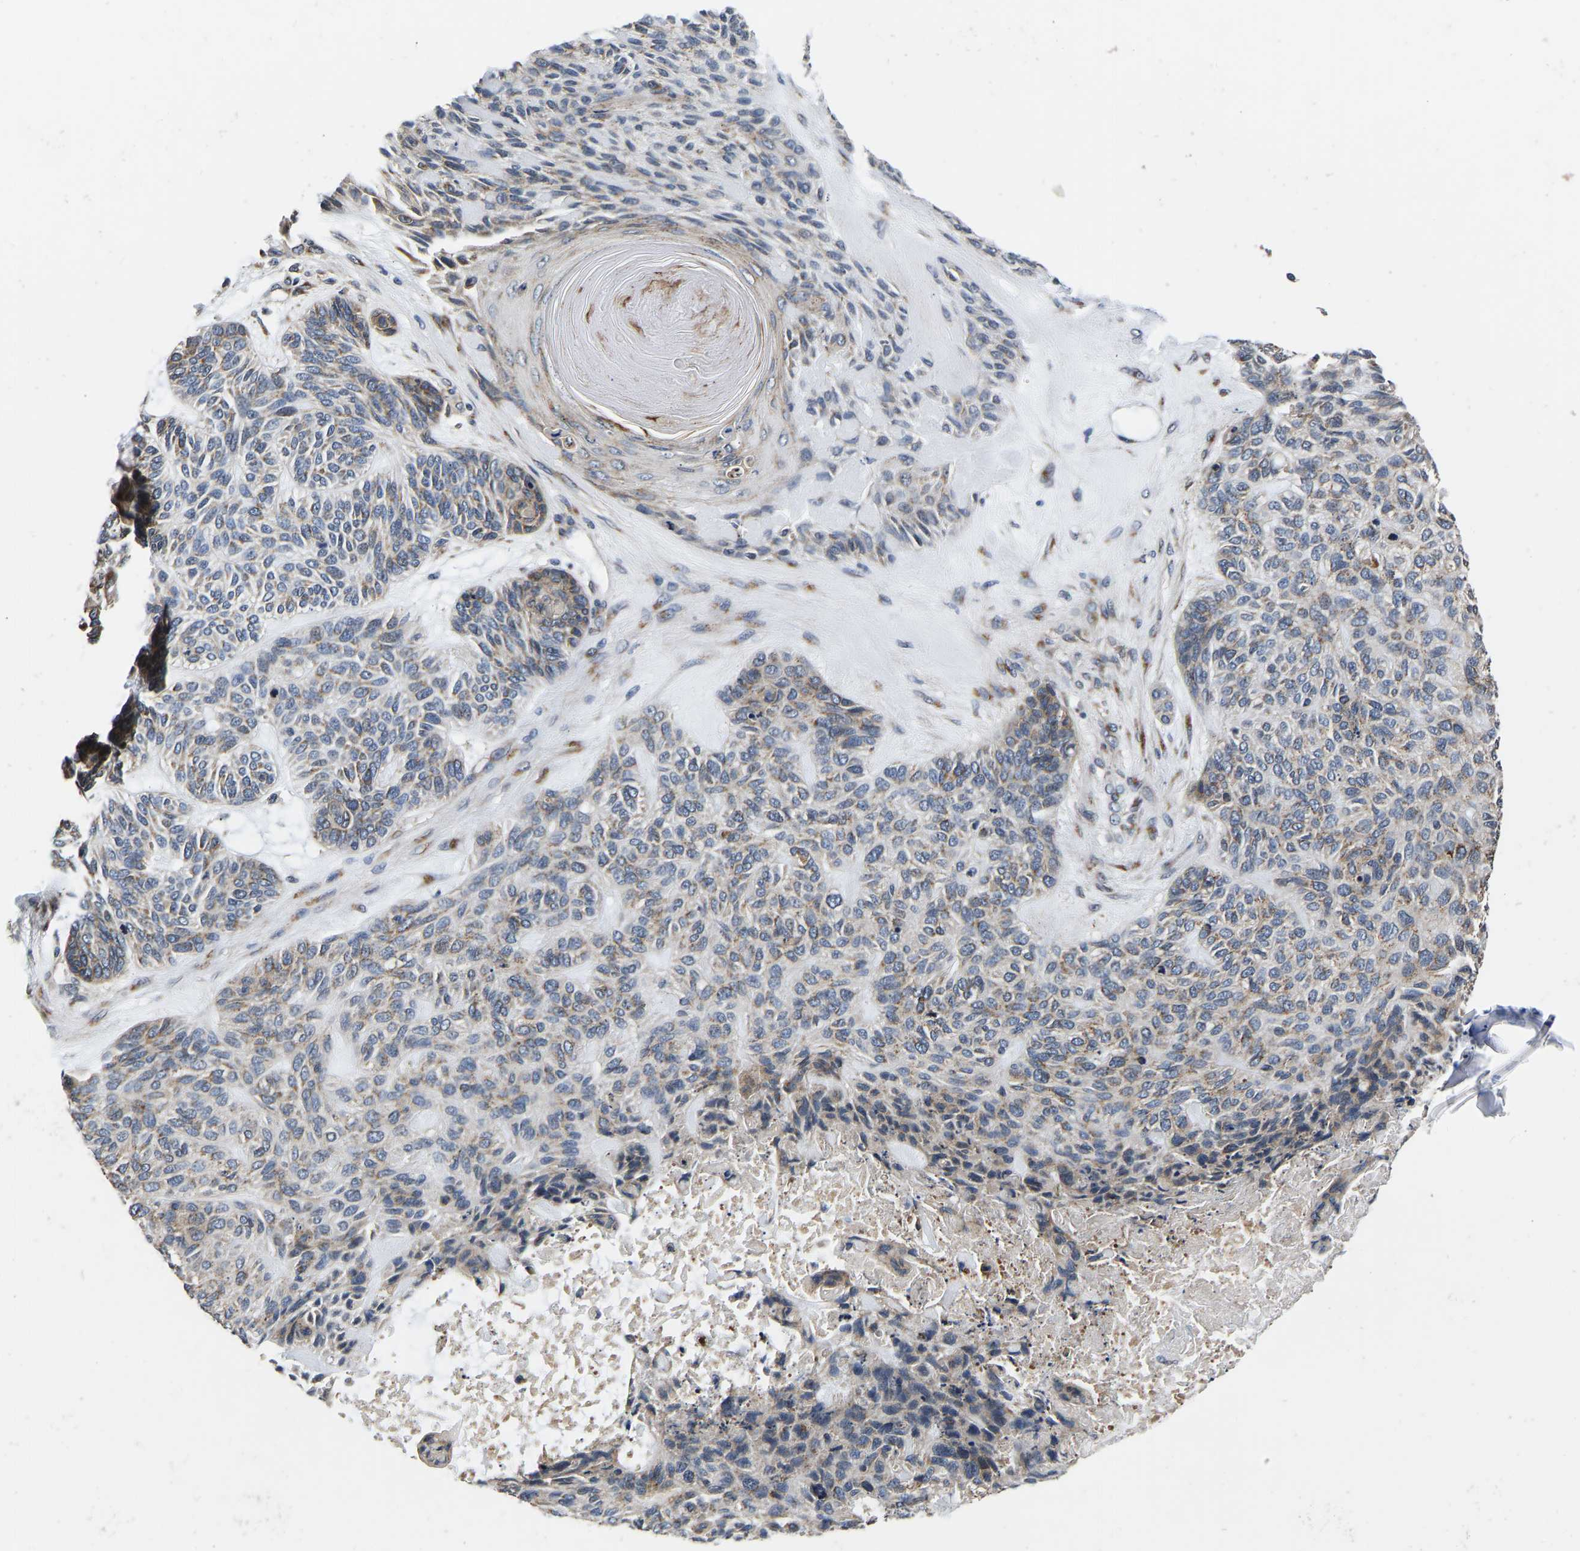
{"staining": {"intensity": "moderate", "quantity": ">75%", "location": "cytoplasmic/membranous"}, "tissue": "skin cancer", "cell_type": "Tumor cells", "image_type": "cancer", "snomed": [{"axis": "morphology", "description": "Basal cell carcinoma"}, {"axis": "topography", "description": "Skin"}], "caption": "IHC micrograph of neoplastic tissue: skin cancer (basal cell carcinoma) stained using IHC shows medium levels of moderate protein expression localized specifically in the cytoplasmic/membranous of tumor cells, appearing as a cytoplasmic/membranous brown color.", "gene": "RABAC1", "patient": {"sex": "male", "age": 55}}